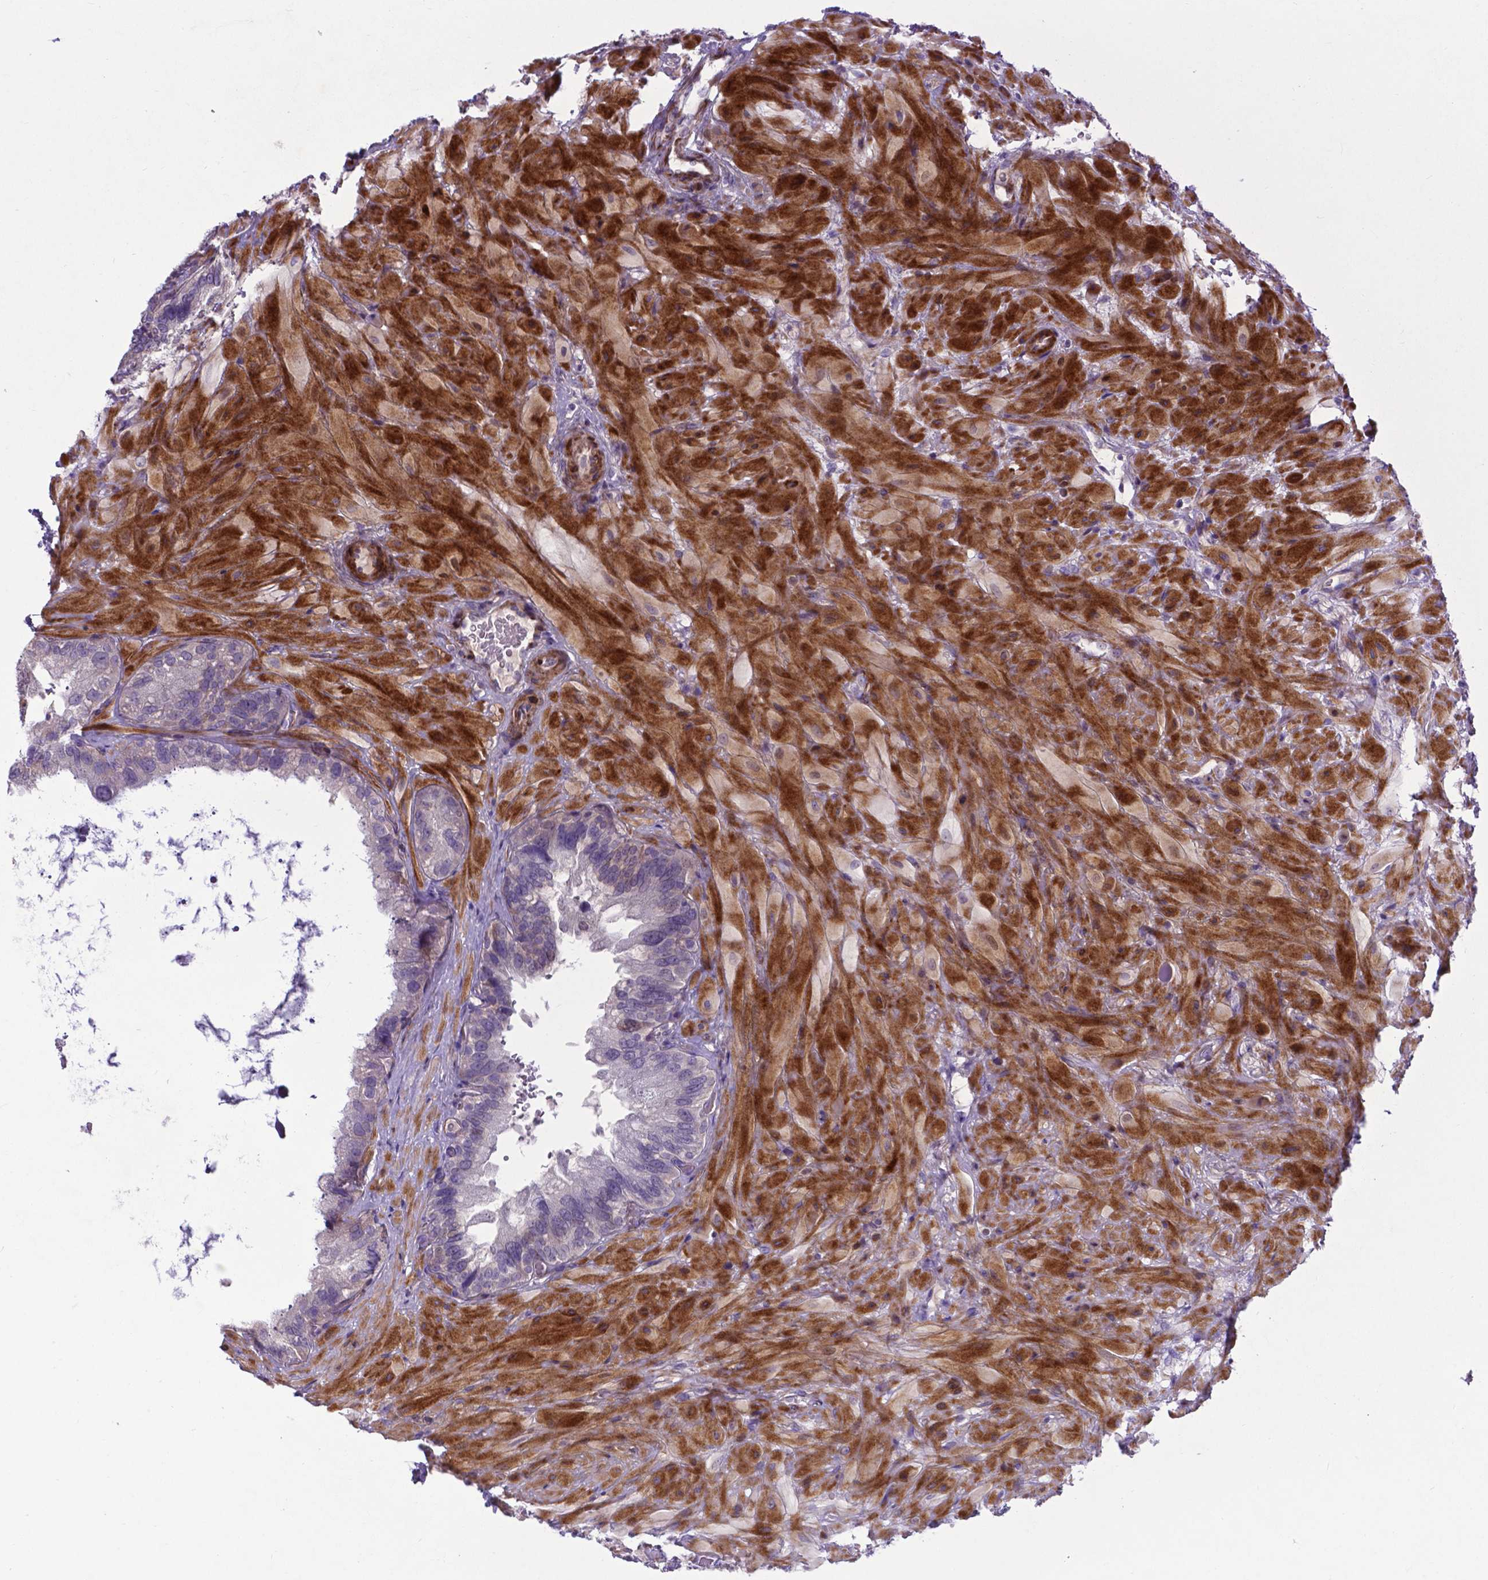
{"staining": {"intensity": "negative", "quantity": "none", "location": "none"}, "tissue": "seminal vesicle", "cell_type": "Glandular cells", "image_type": "normal", "snomed": [{"axis": "morphology", "description": "Normal tissue, NOS"}, {"axis": "topography", "description": "Seminal veicle"}], "caption": "IHC image of unremarkable seminal vesicle: human seminal vesicle stained with DAB (3,3'-diaminobenzidine) shows no significant protein expression in glandular cells.", "gene": "PFKFB4", "patient": {"sex": "male", "age": 69}}